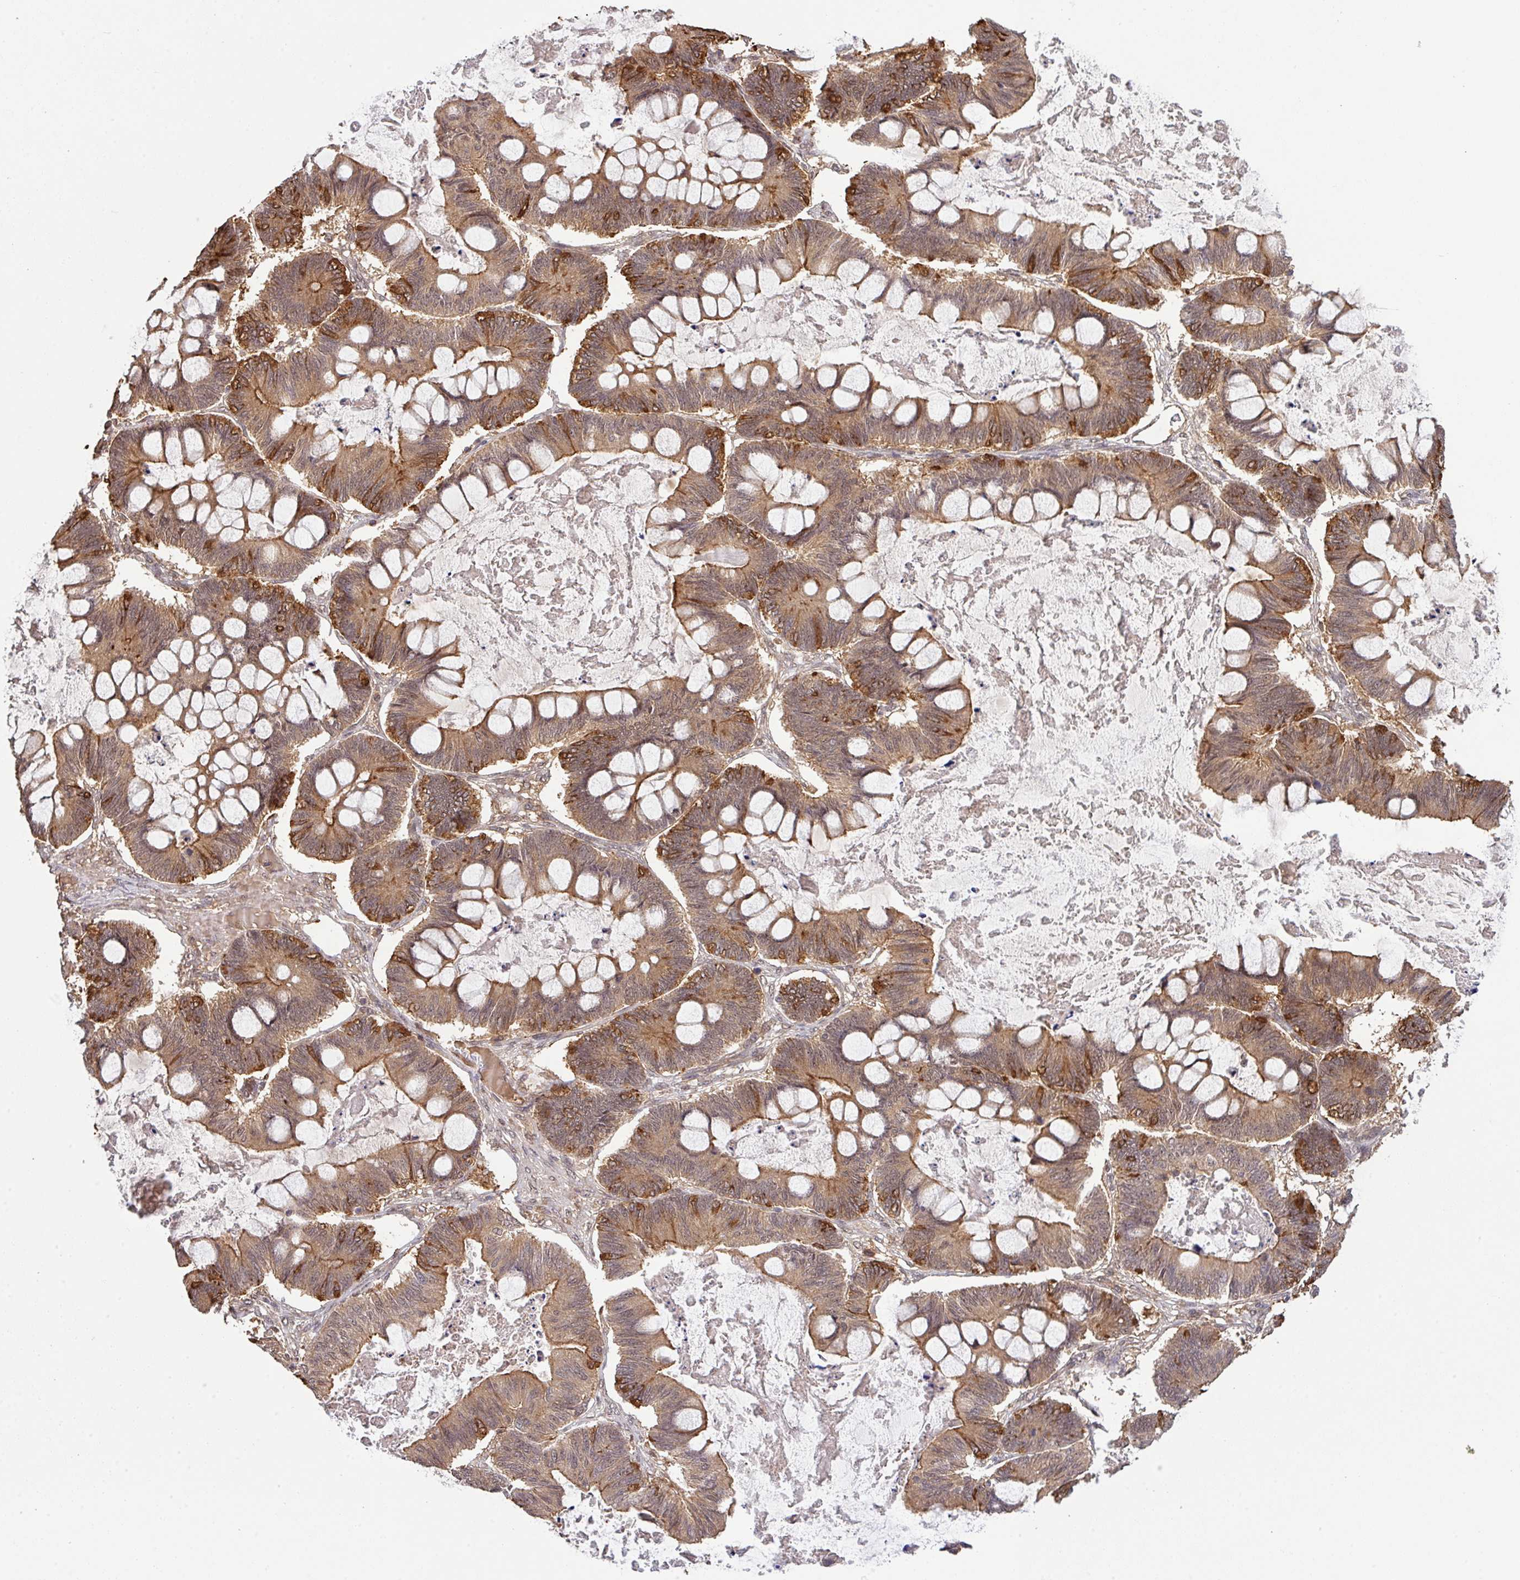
{"staining": {"intensity": "moderate", "quantity": "25%-75%", "location": "cytoplasmic/membranous"}, "tissue": "ovarian cancer", "cell_type": "Tumor cells", "image_type": "cancer", "snomed": [{"axis": "morphology", "description": "Cystadenocarcinoma, mucinous, NOS"}, {"axis": "topography", "description": "Ovary"}], "caption": "Immunohistochemistry image of human ovarian cancer (mucinous cystadenocarcinoma) stained for a protein (brown), which demonstrates medium levels of moderate cytoplasmic/membranous expression in approximately 25%-75% of tumor cells.", "gene": "ARPIN", "patient": {"sex": "female", "age": 61}}